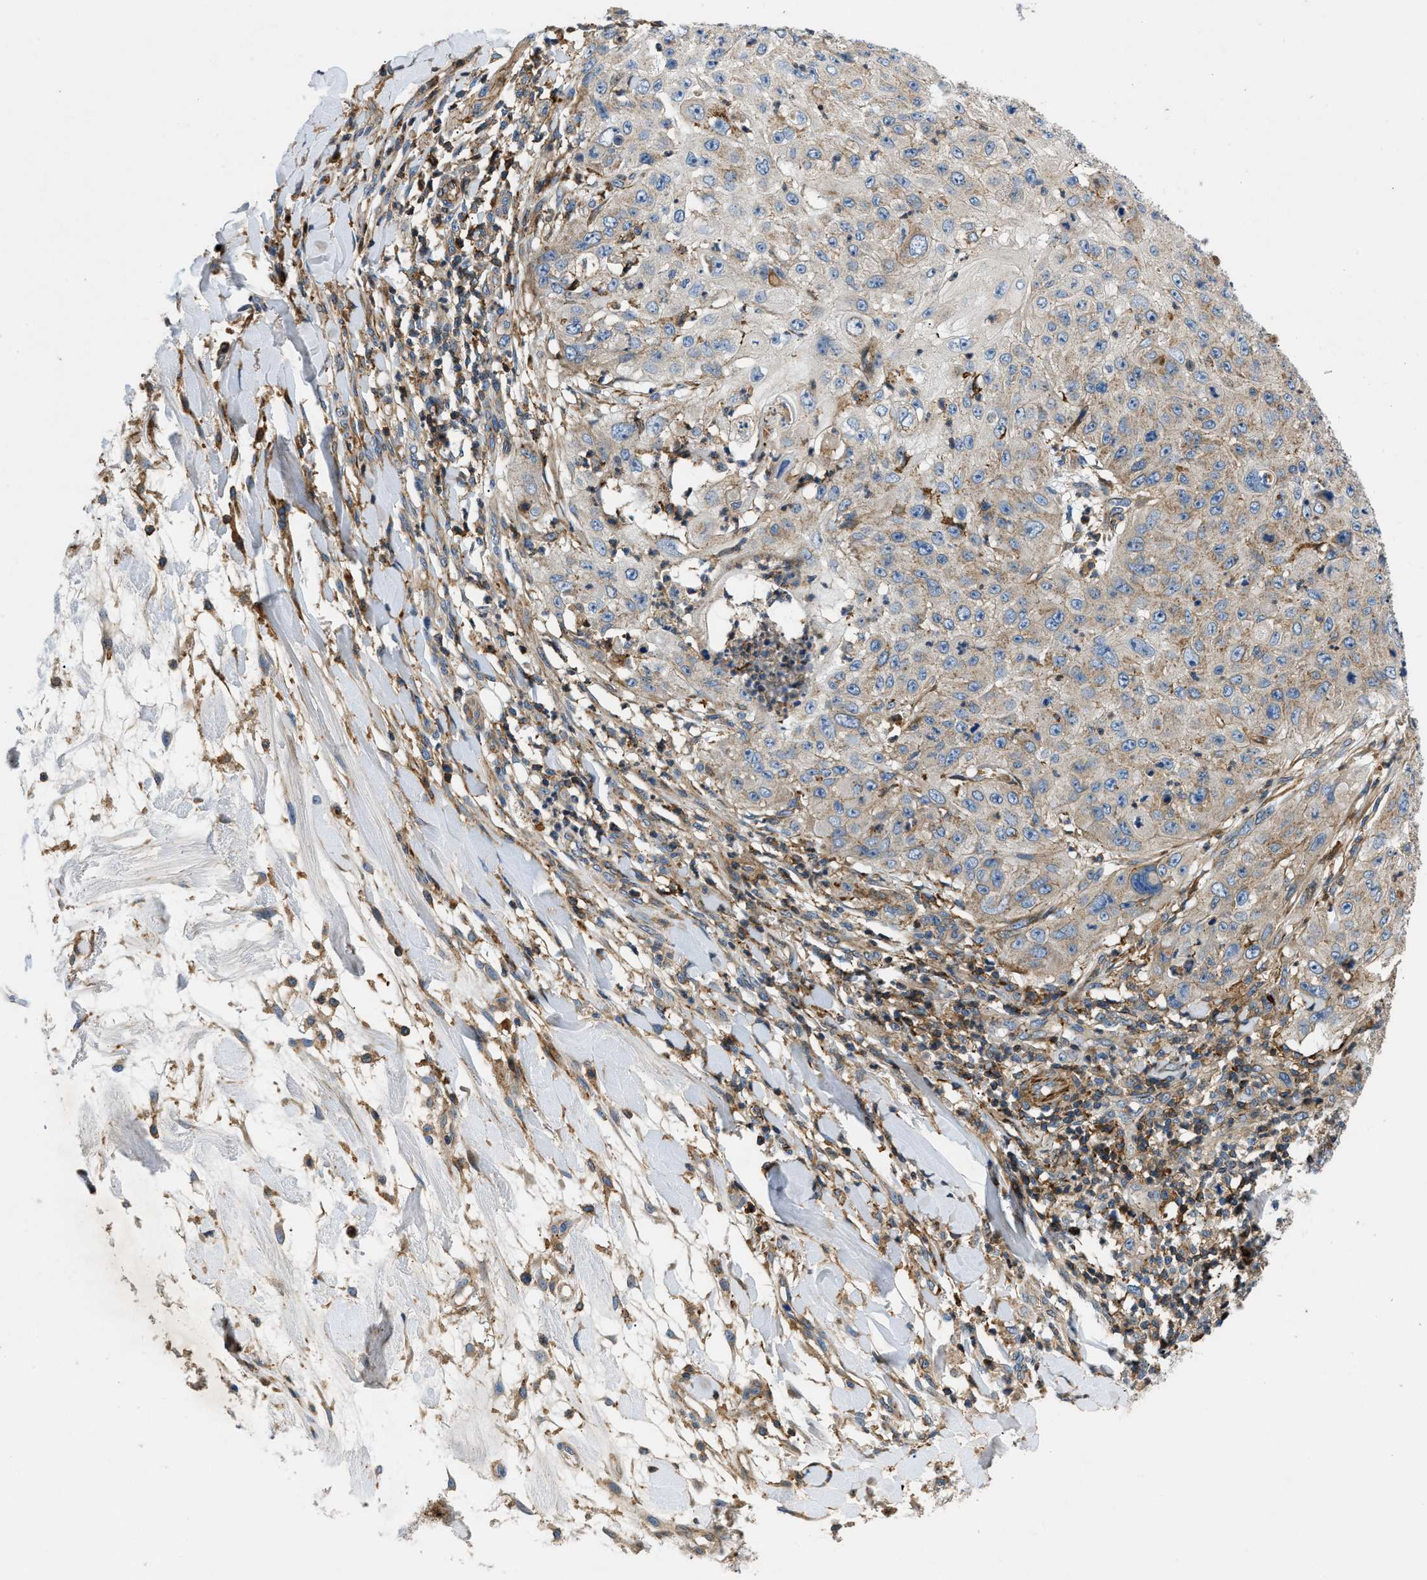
{"staining": {"intensity": "weak", "quantity": "25%-75%", "location": "cytoplasmic/membranous"}, "tissue": "skin cancer", "cell_type": "Tumor cells", "image_type": "cancer", "snomed": [{"axis": "morphology", "description": "Squamous cell carcinoma, NOS"}, {"axis": "topography", "description": "Skin"}], "caption": "IHC photomicrograph of human skin cancer (squamous cell carcinoma) stained for a protein (brown), which exhibits low levels of weak cytoplasmic/membranous positivity in about 25%-75% of tumor cells.", "gene": "DHODH", "patient": {"sex": "female", "age": 80}}